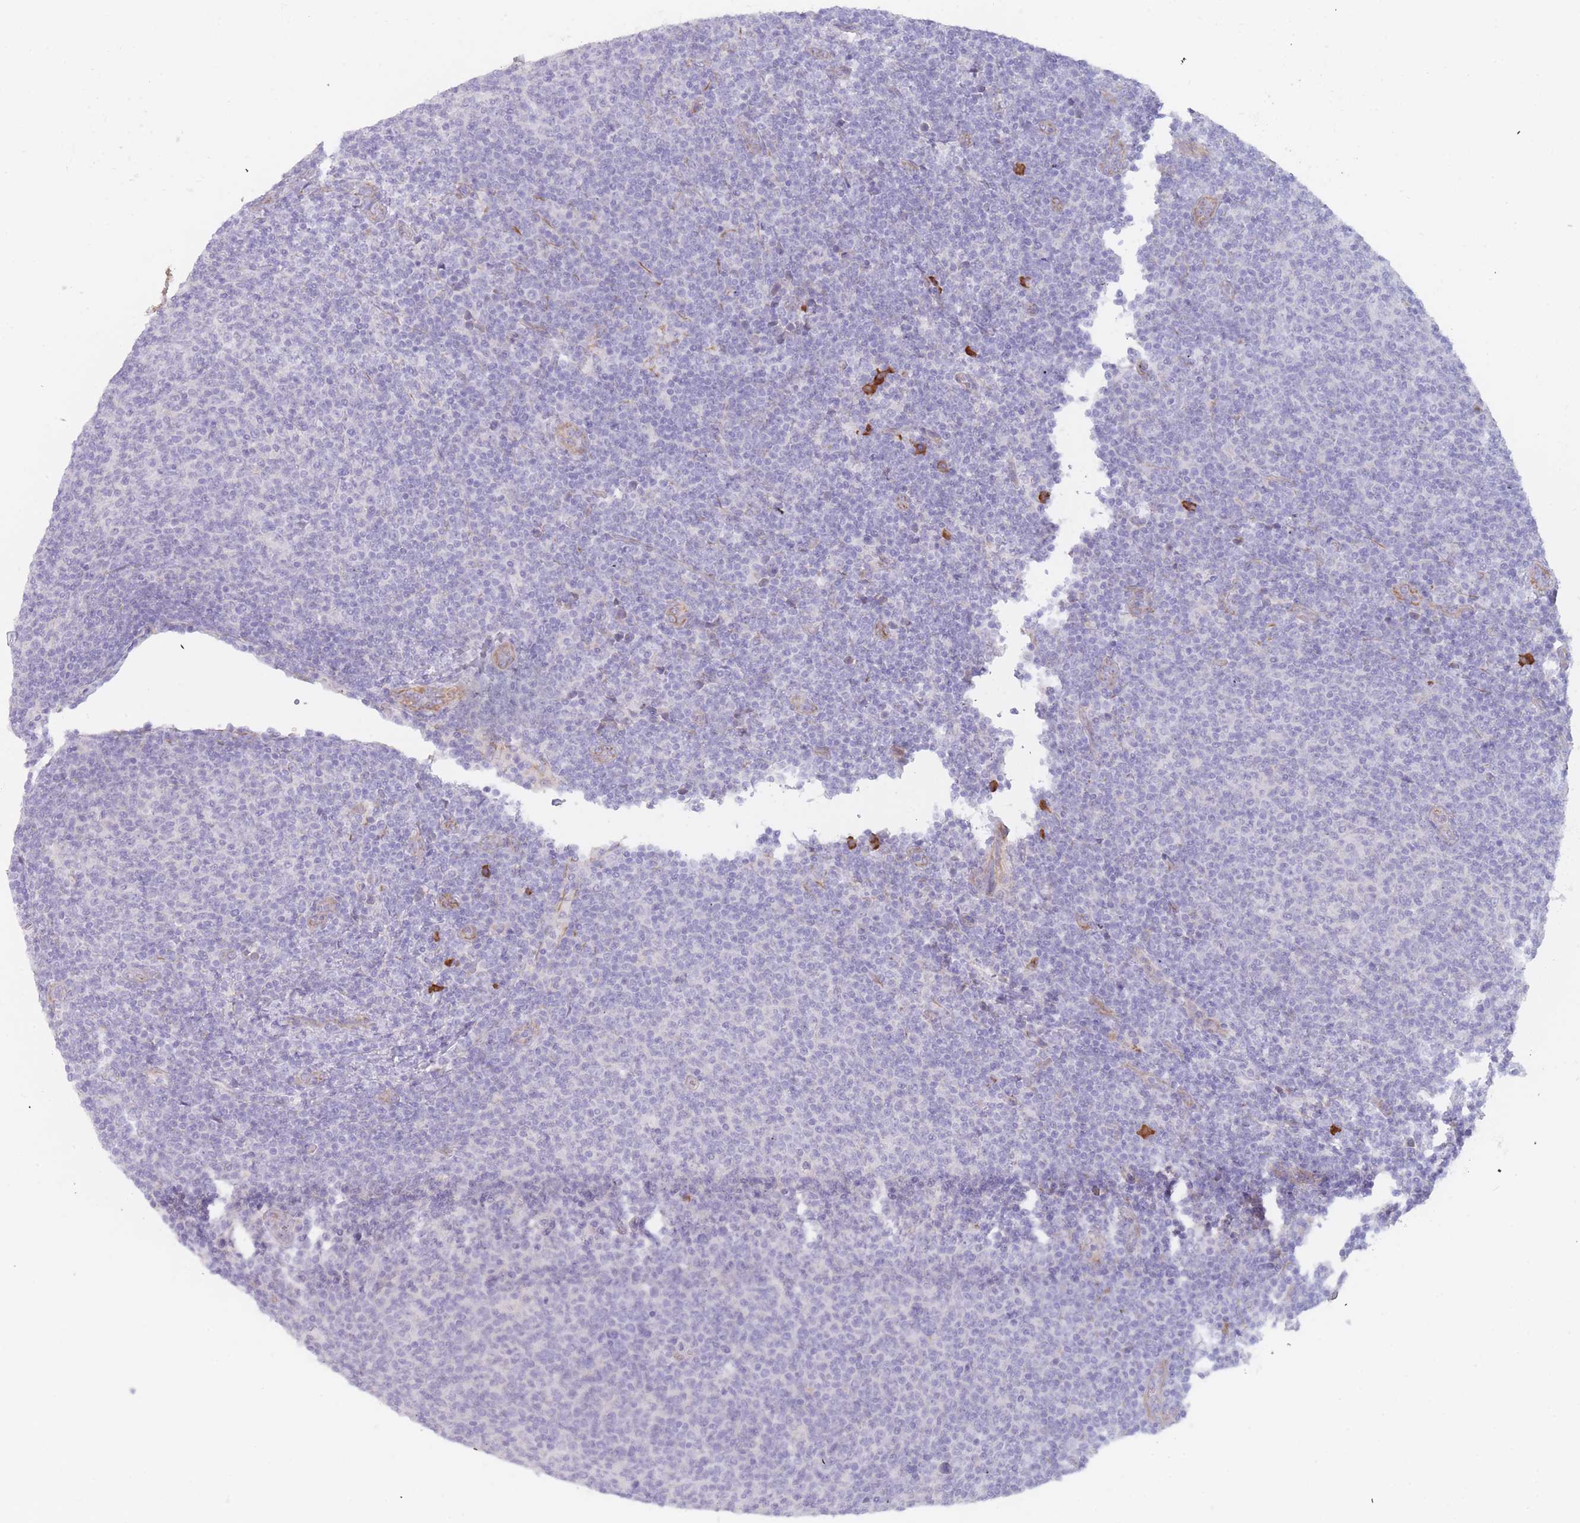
{"staining": {"intensity": "negative", "quantity": "none", "location": "none"}, "tissue": "lymphoma", "cell_type": "Tumor cells", "image_type": "cancer", "snomed": [{"axis": "morphology", "description": "Malignant lymphoma, non-Hodgkin's type, Low grade"}, {"axis": "topography", "description": "Lymph node"}], "caption": "Immunohistochemistry image of malignant lymphoma, non-Hodgkin's type (low-grade) stained for a protein (brown), which reveals no positivity in tumor cells.", "gene": "SLC35E4", "patient": {"sex": "male", "age": 66}}